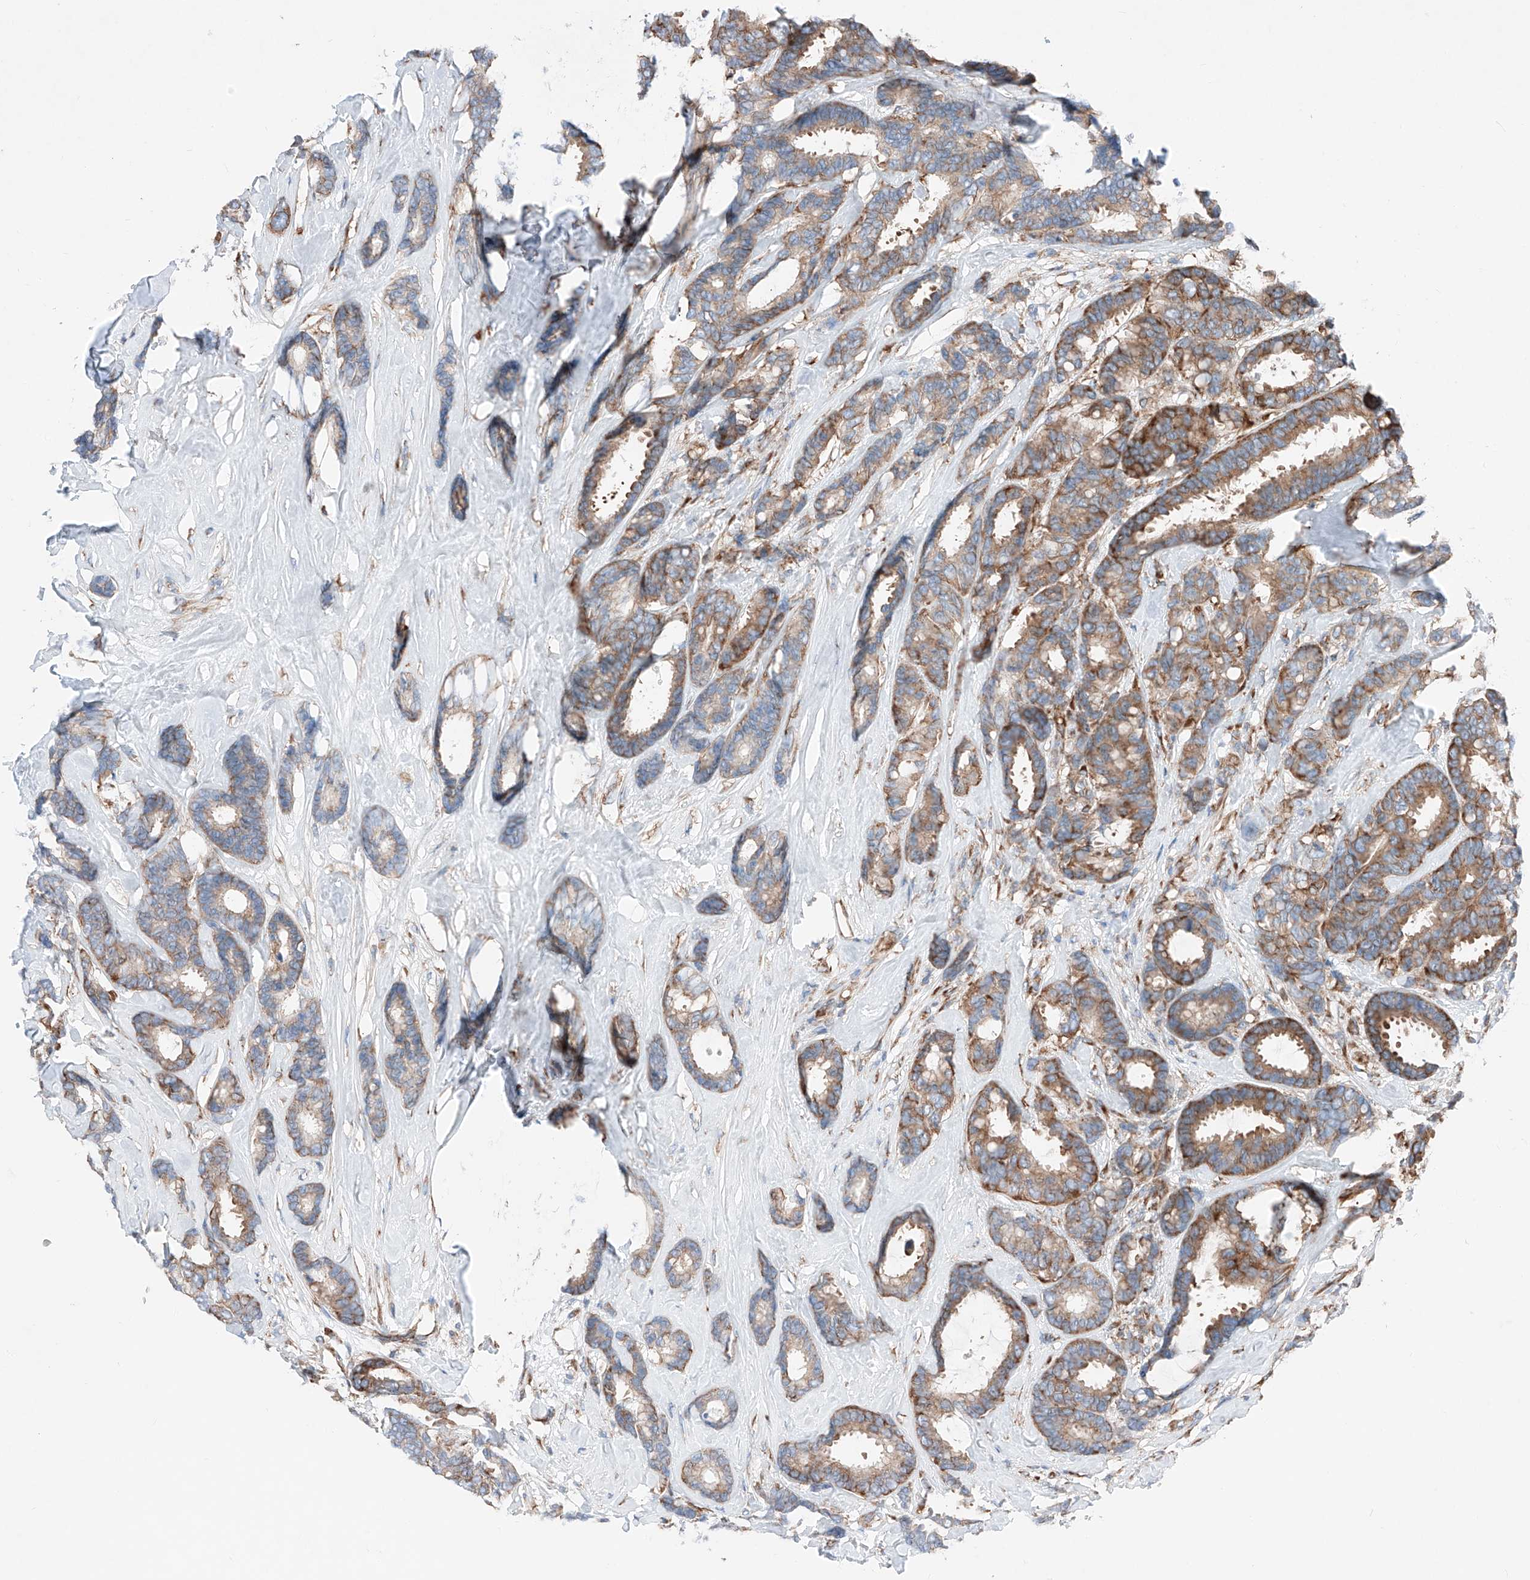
{"staining": {"intensity": "moderate", "quantity": ">75%", "location": "cytoplasmic/membranous"}, "tissue": "breast cancer", "cell_type": "Tumor cells", "image_type": "cancer", "snomed": [{"axis": "morphology", "description": "Duct carcinoma"}, {"axis": "topography", "description": "Breast"}], "caption": "The immunohistochemical stain labels moderate cytoplasmic/membranous expression in tumor cells of breast invasive ductal carcinoma tissue.", "gene": "CRELD1", "patient": {"sex": "female", "age": 87}}